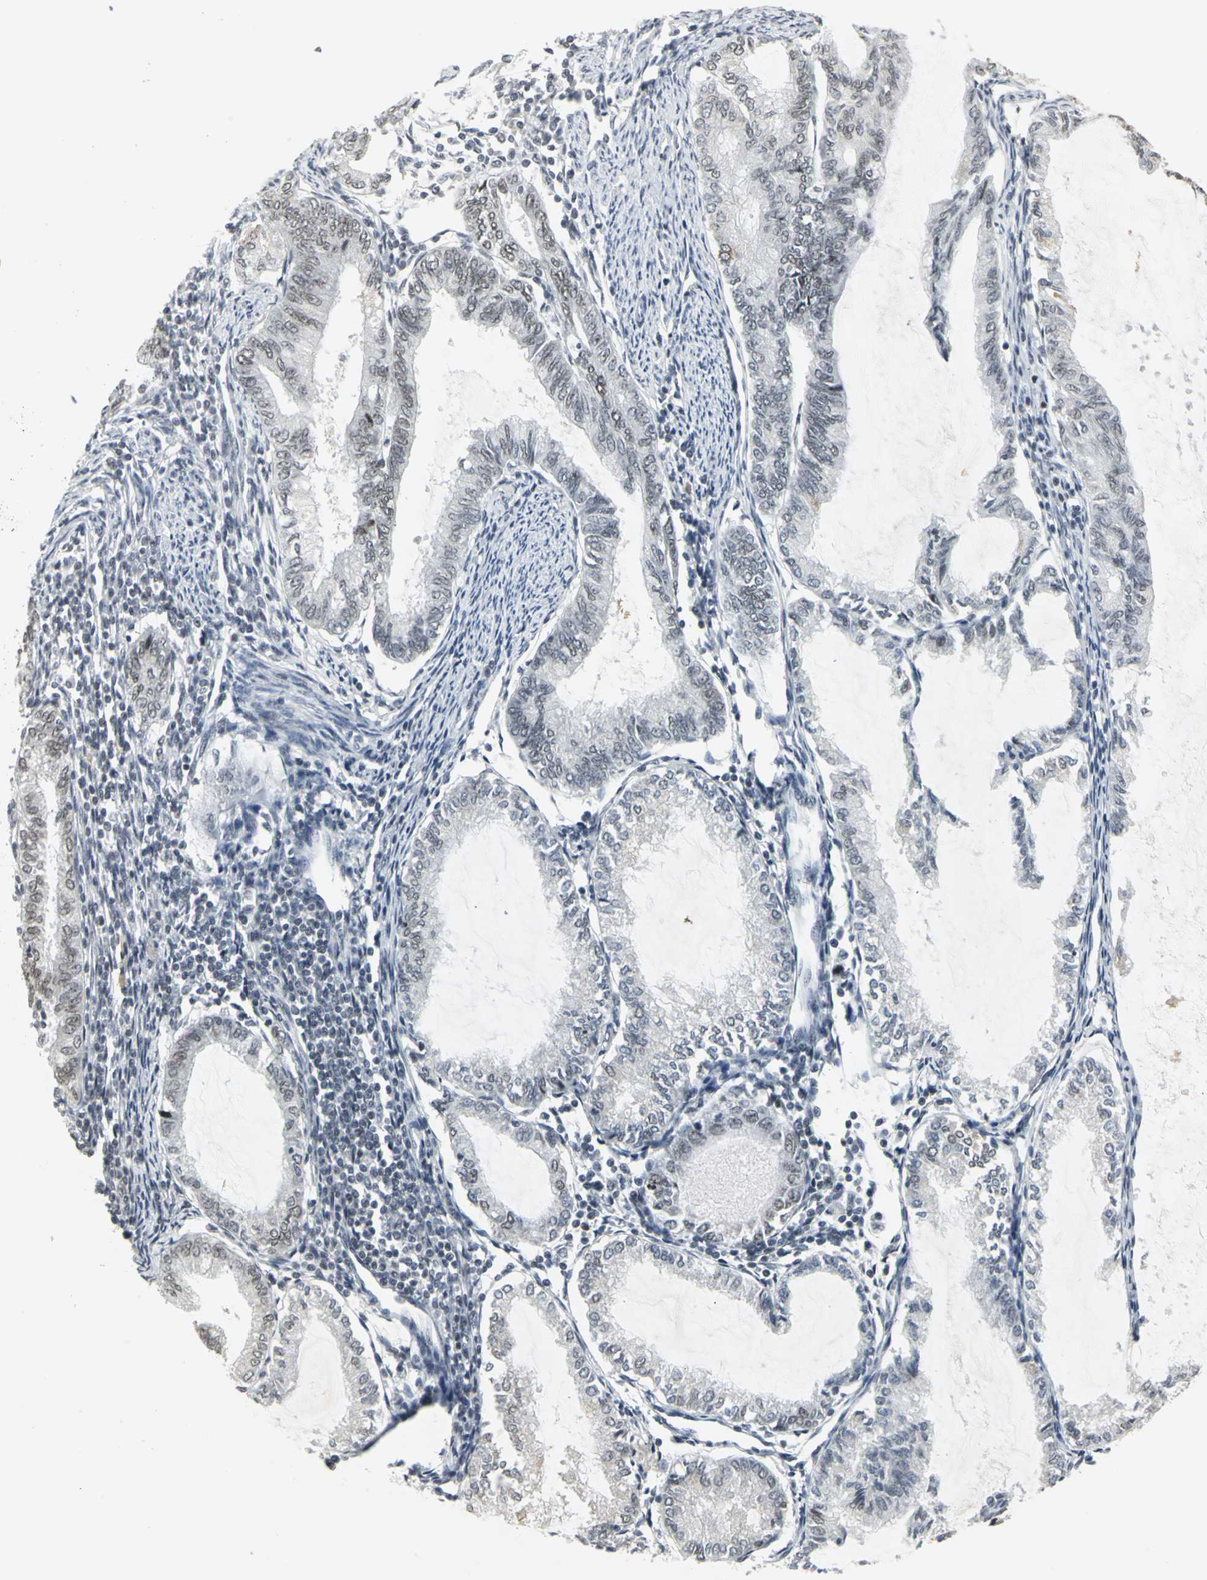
{"staining": {"intensity": "weak", "quantity": "25%-75%", "location": "nuclear"}, "tissue": "endometrial cancer", "cell_type": "Tumor cells", "image_type": "cancer", "snomed": [{"axis": "morphology", "description": "Adenocarcinoma, NOS"}, {"axis": "topography", "description": "Endometrium"}], "caption": "Approximately 25%-75% of tumor cells in endometrial adenocarcinoma exhibit weak nuclear protein expression as visualized by brown immunohistochemical staining.", "gene": "CBX3", "patient": {"sex": "female", "age": 86}}